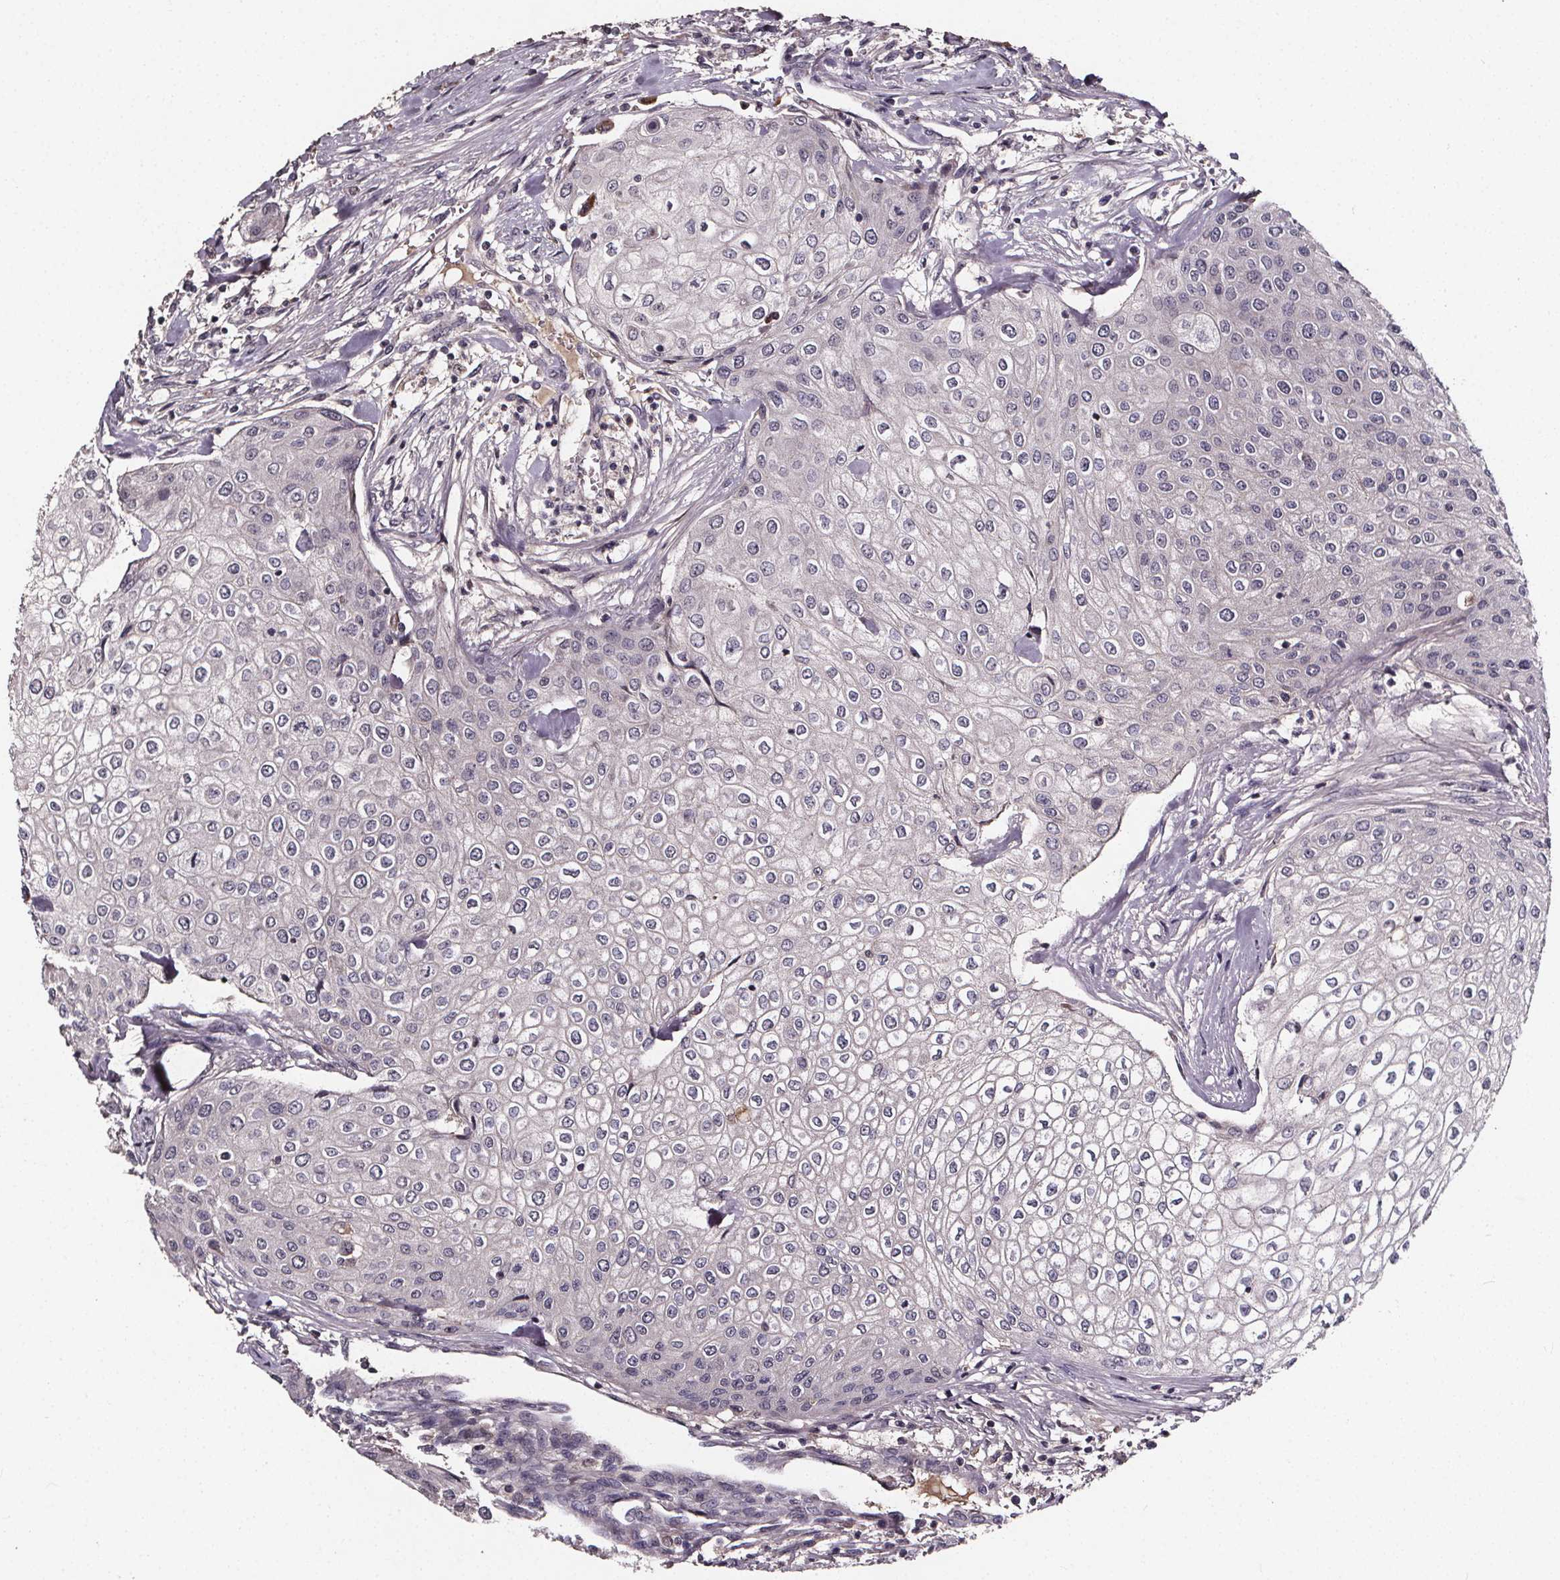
{"staining": {"intensity": "negative", "quantity": "none", "location": "none"}, "tissue": "urothelial cancer", "cell_type": "Tumor cells", "image_type": "cancer", "snomed": [{"axis": "morphology", "description": "Urothelial carcinoma, High grade"}, {"axis": "topography", "description": "Urinary bladder"}], "caption": "This is an IHC histopathology image of high-grade urothelial carcinoma. There is no positivity in tumor cells.", "gene": "SPAG8", "patient": {"sex": "male", "age": 62}}